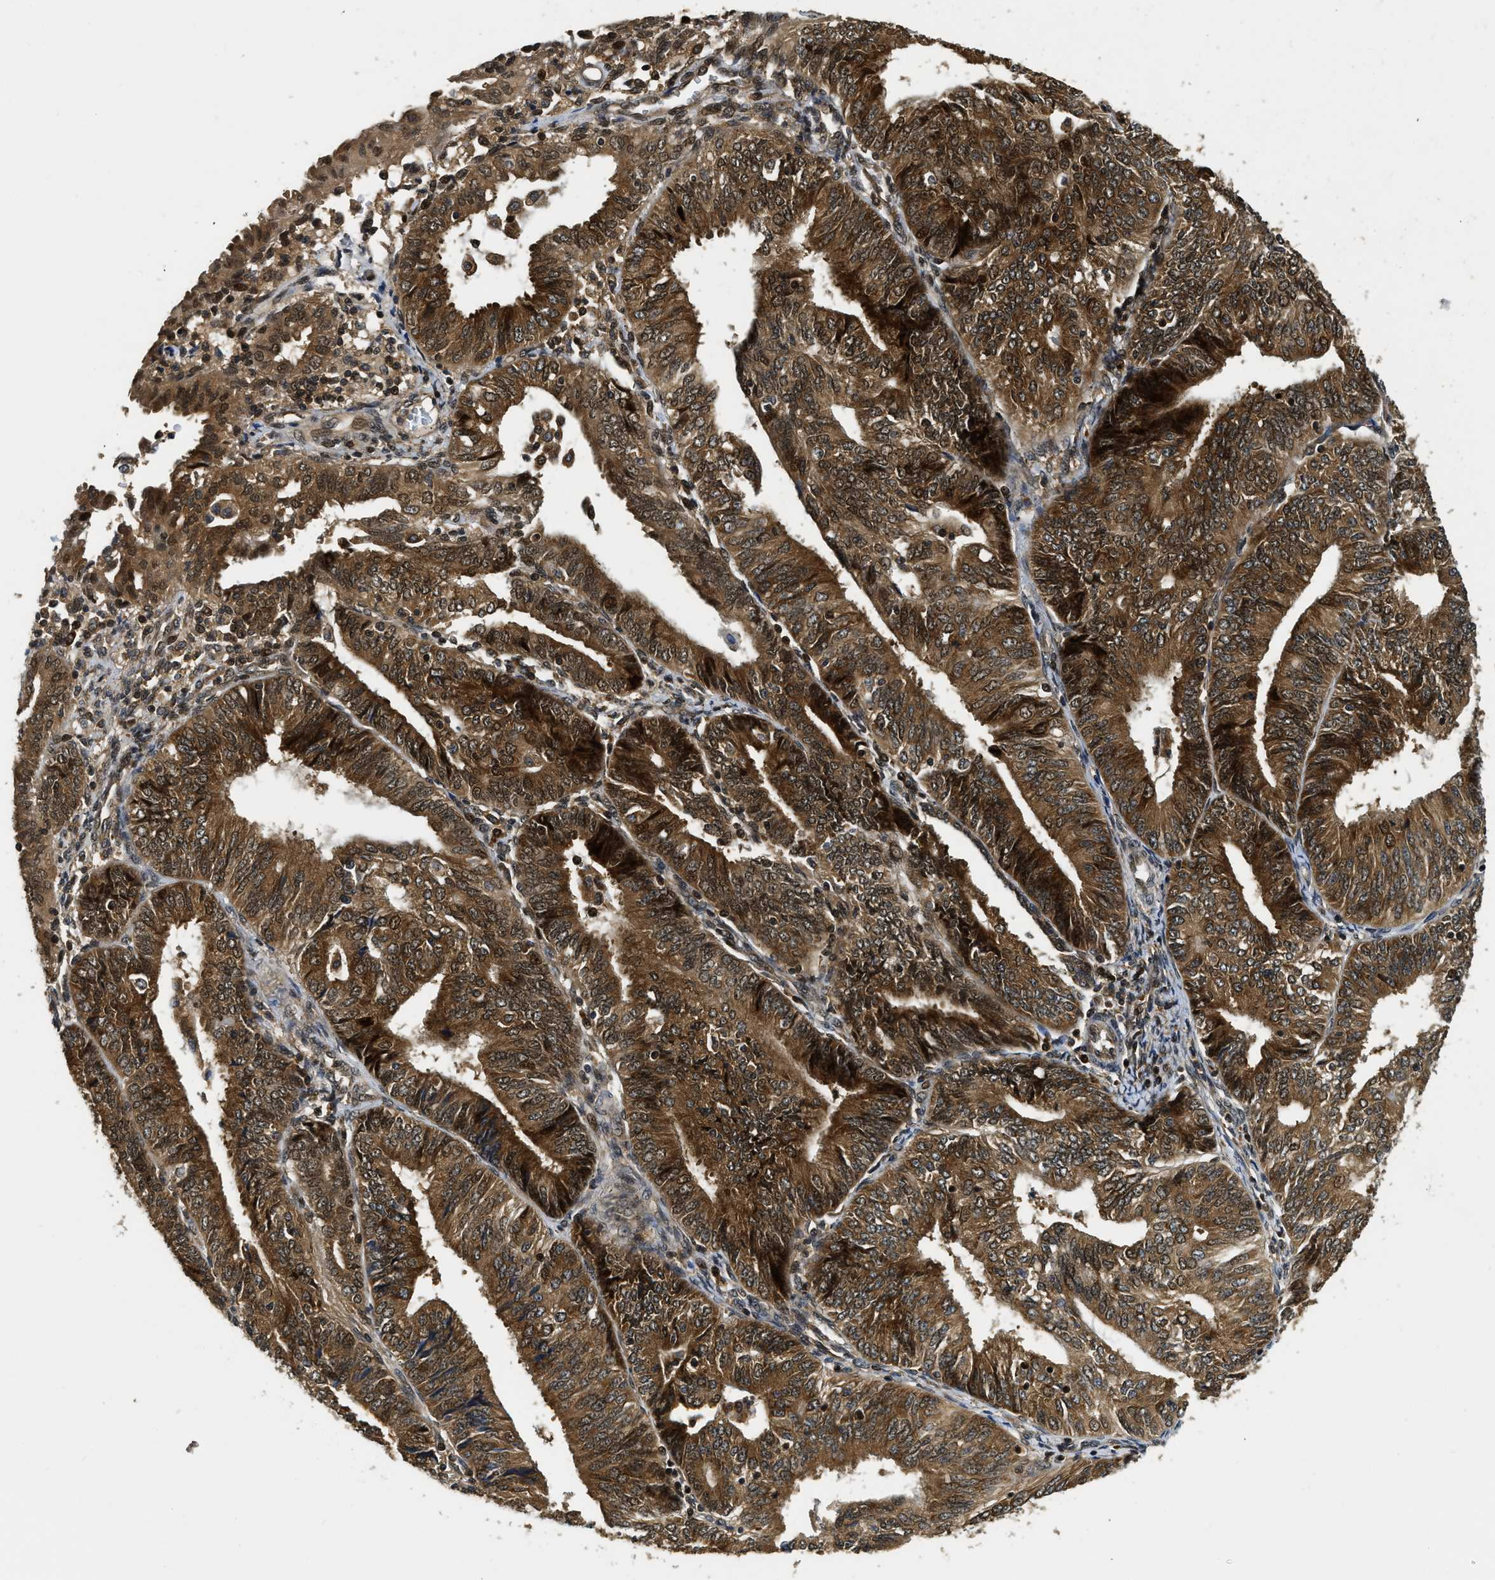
{"staining": {"intensity": "strong", "quantity": ">75%", "location": "cytoplasmic/membranous"}, "tissue": "endometrial cancer", "cell_type": "Tumor cells", "image_type": "cancer", "snomed": [{"axis": "morphology", "description": "Adenocarcinoma, NOS"}, {"axis": "topography", "description": "Endometrium"}], "caption": "High-magnification brightfield microscopy of adenocarcinoma (endometrial) stained with DAB (3,3'-diaminobenzidine) (brown) and counterstained with hematoxylin (blue). tumor cells exhibit strong cytoplasmic/membranous staining is seen in about>75% of cells. The staining was performed using DAB (3,3'-diaminobenzidine), with brown indicating positive protein expression. Nuclei are stained blue with hematoxylin.", "gene": "ADSL", "patient": {"sex": "female", "age": 58}}